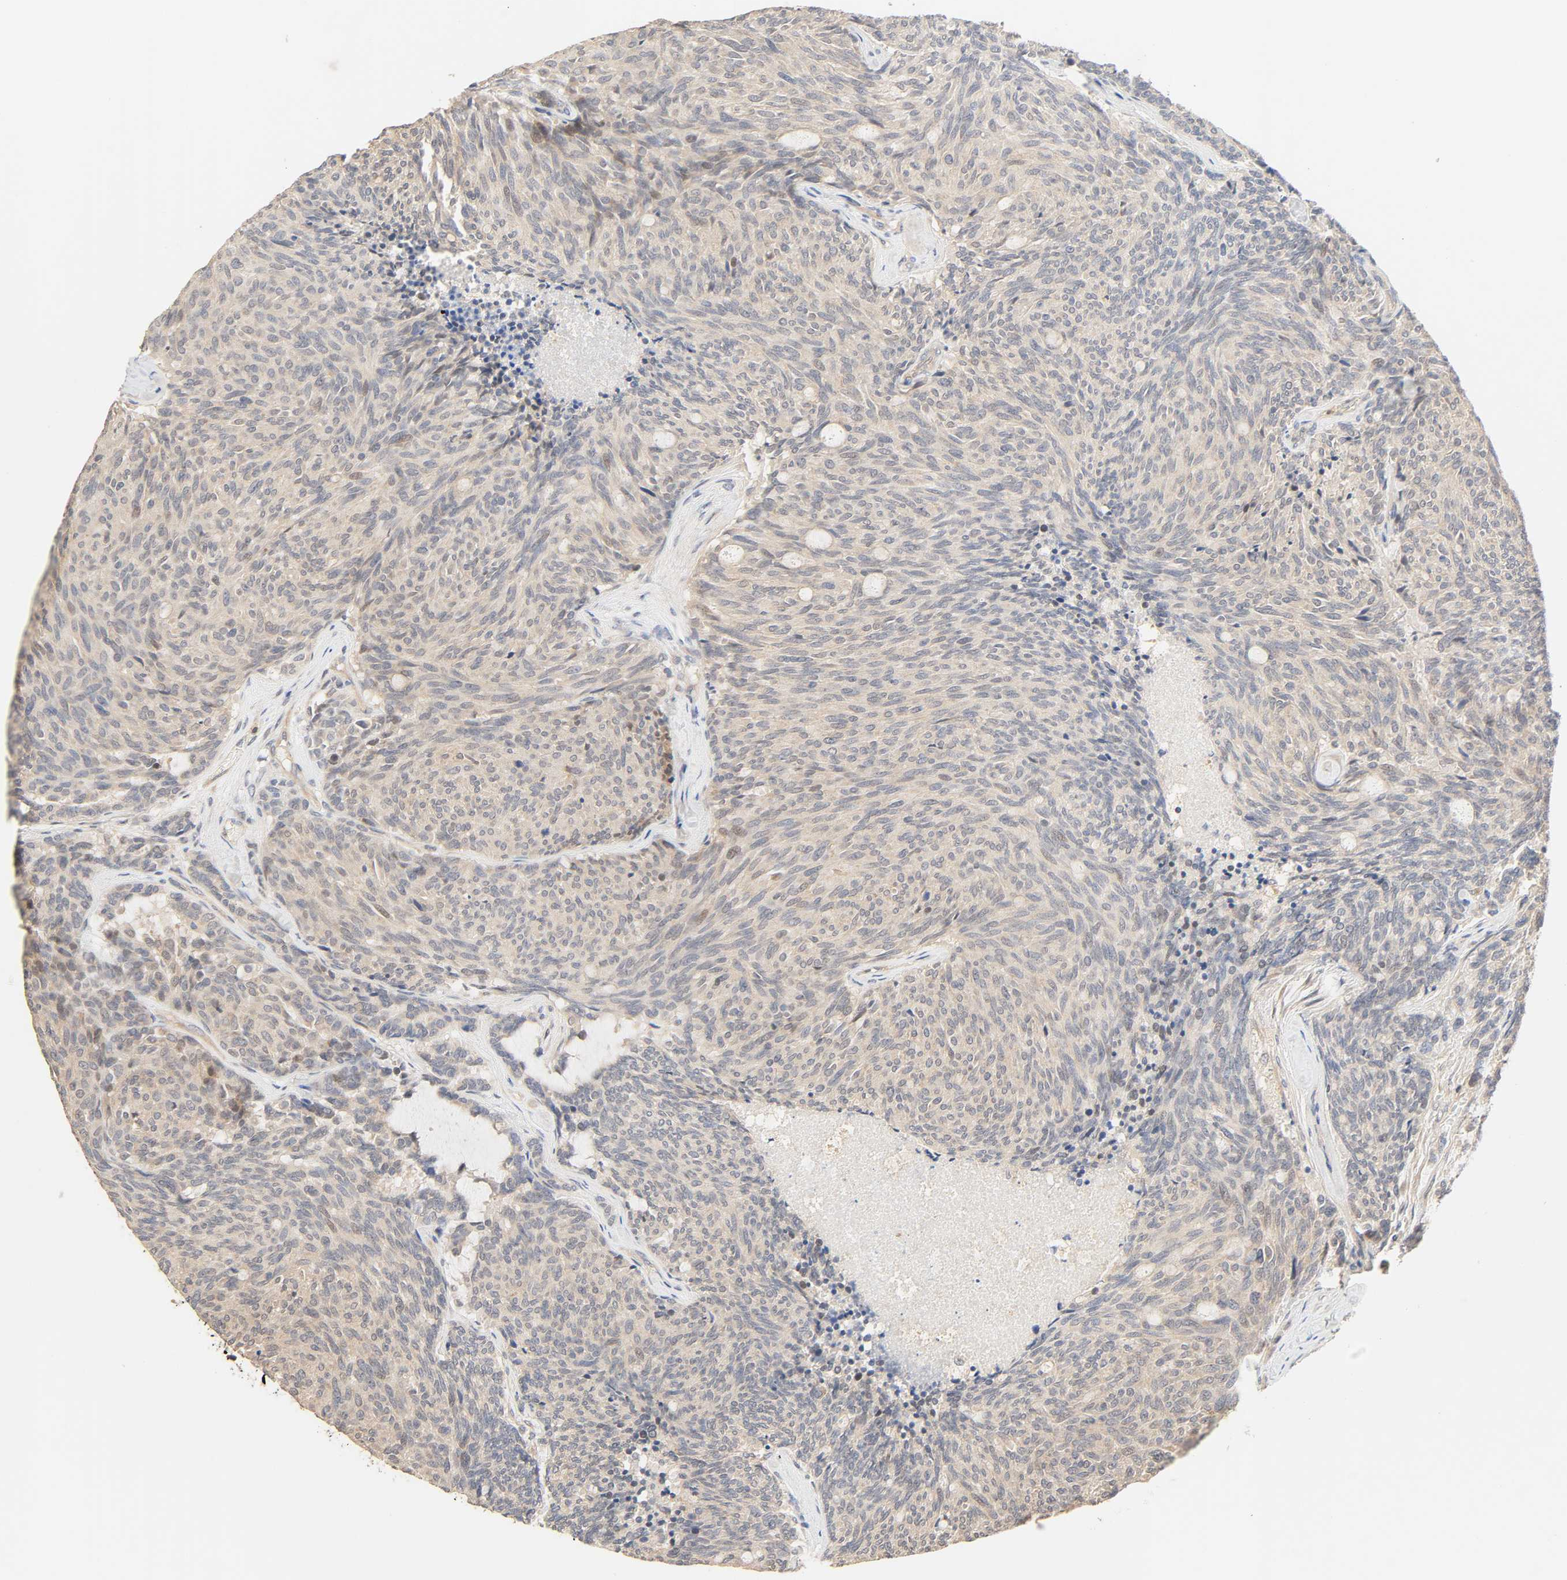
{"staining": {"intensity": "negative", "quantity": "none", "location": "none"}, "tissue": "carcinoid", "cell_type": "Tumor cells", "image_type": "cancer", "snomed": [{"axis": "morphology", "description": "Carcinoid, malignant, NOS"}, {"axis": "topography", "description": "Pancreas"}], "caption": "Immunohistochemical staining of human malignant carcinoid displays no significant positivity in tumor cells. (Immunohistochemistry (ihc), brightfield microscopy, high magnification).", "gene": "CACNA1G", "patient": {"sex": "female", "age": 54}}